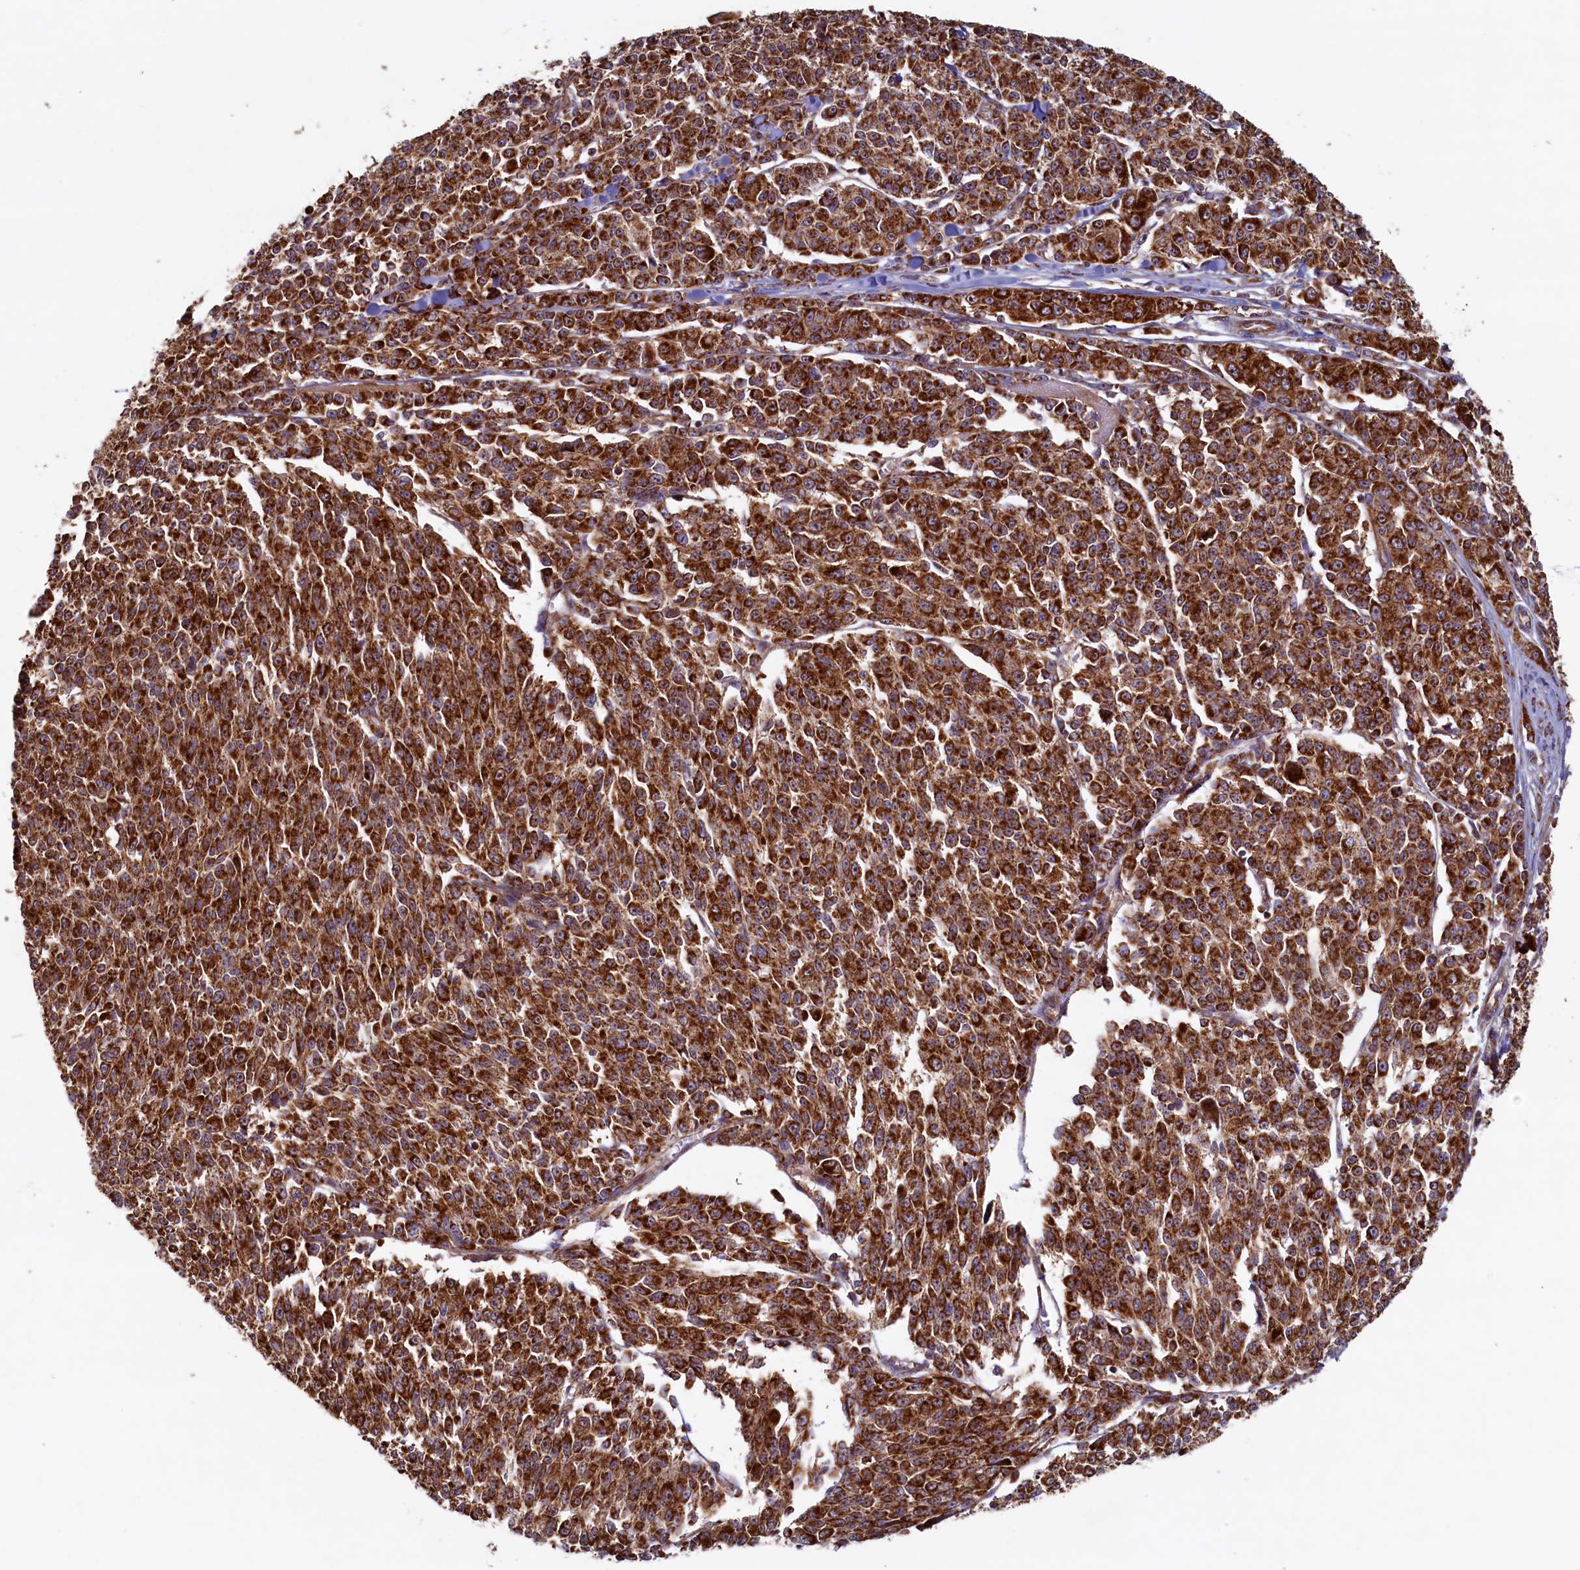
{"staining": {"intensity": "strong", "quantity": ">75%", "location": "cytoplasmic/membranous"}, "tissue": "melanoma", "cell_type": "Tumor cells", "image_type": "cancer", "snomed": [{"axis": "morphology", "description": "Malignant melanoma, NOS"}, {"axis": "topography", "description": "Skin"}], "caption": "This micrograph shows immunohistochemistry staining of melanoma, with high strong cytoplasmic/membranous expression in approximately >75% of tumor cells.", "gene": "UBE3B", "patient": {"sex": "female", "age": 52}}